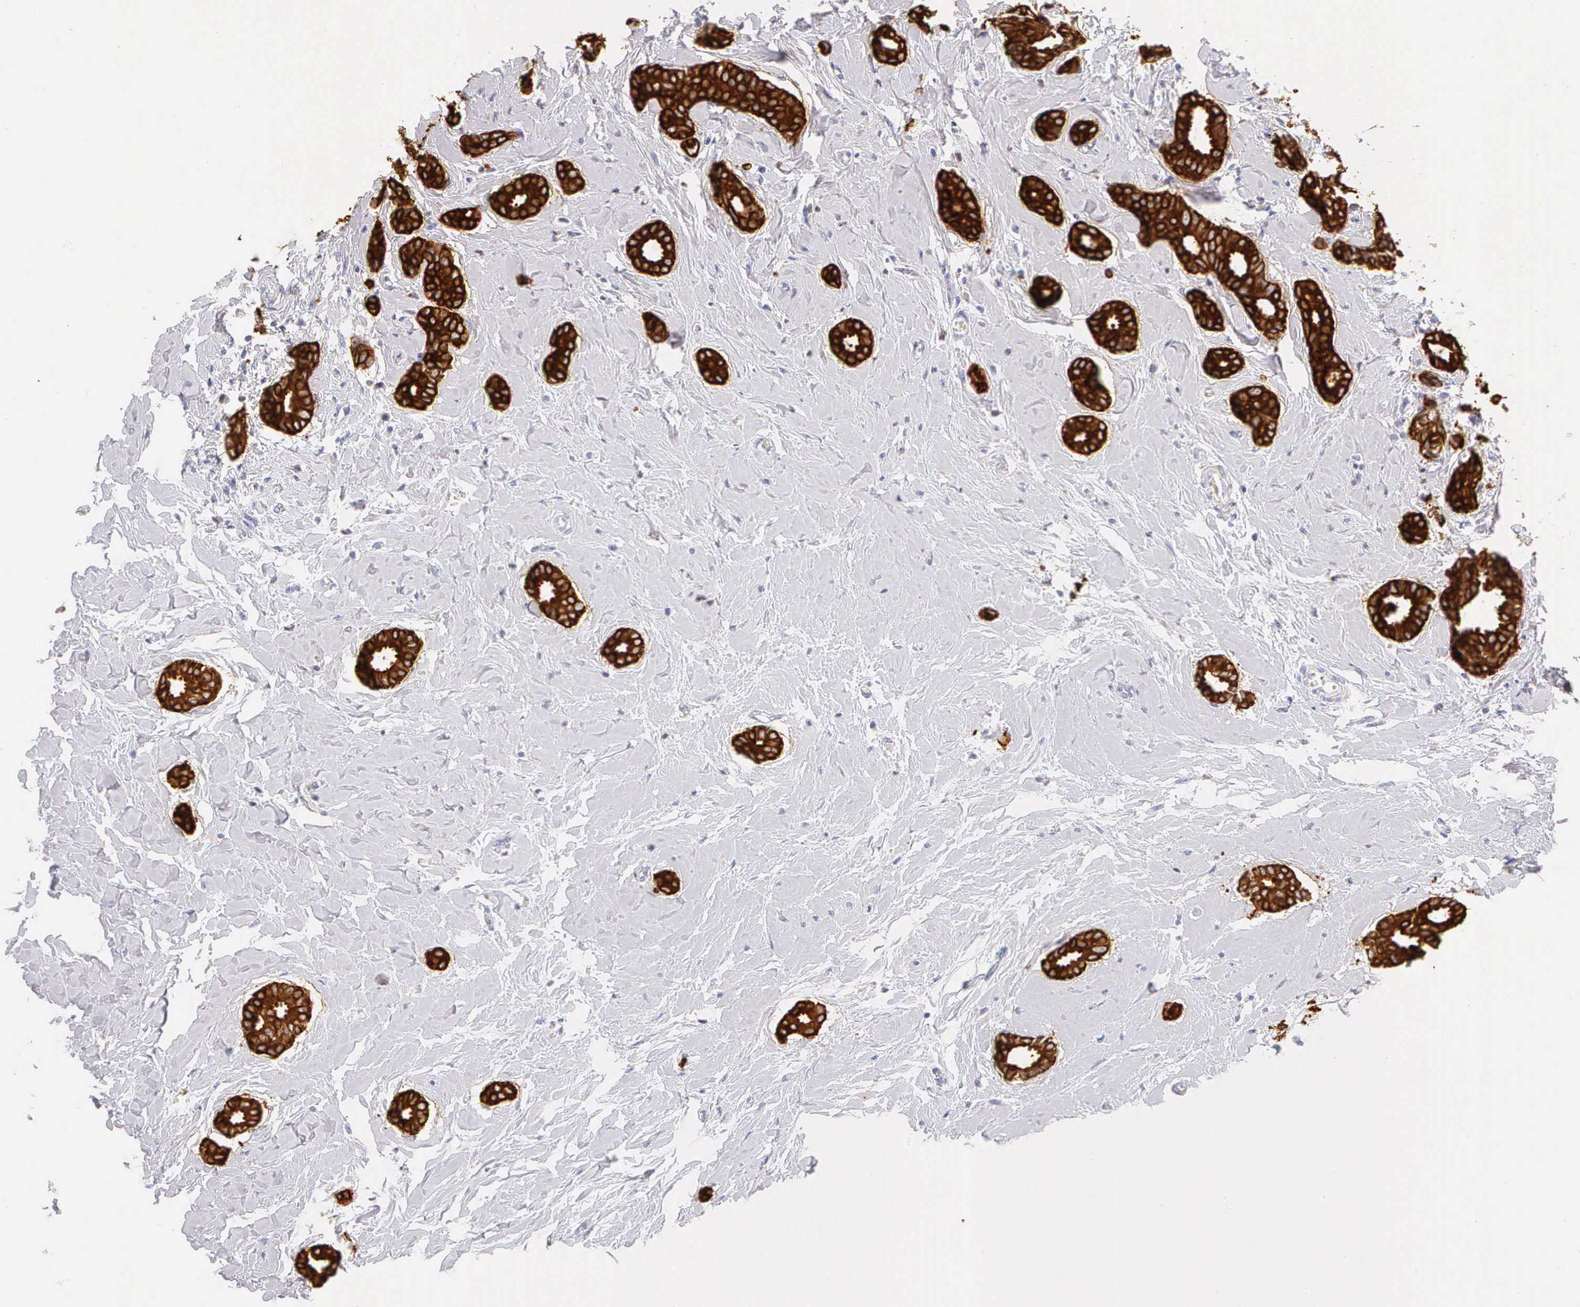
{"staining": {"intensity": "strong", "quantity": ">75%", "location": "cytoplasmic/membranous"}, "tissue": "breast cancer", "cell_type": "Tumor cells", "image_type": "cancer", "snomed": [{"axis": "morphology", "description": "Duct carcinoma"}, {"axis": "topography", "description": "Breast"}], "caption": "The photomicrograph displays immunohistochemical staining of invasive ductal carcinoma (breast). There is strong cytoplasmic/membranous staining is appreciated in approximately >75% of tumor cells.", "gene": "KRT17", "patient": {"sex": "female", "age": 50}}